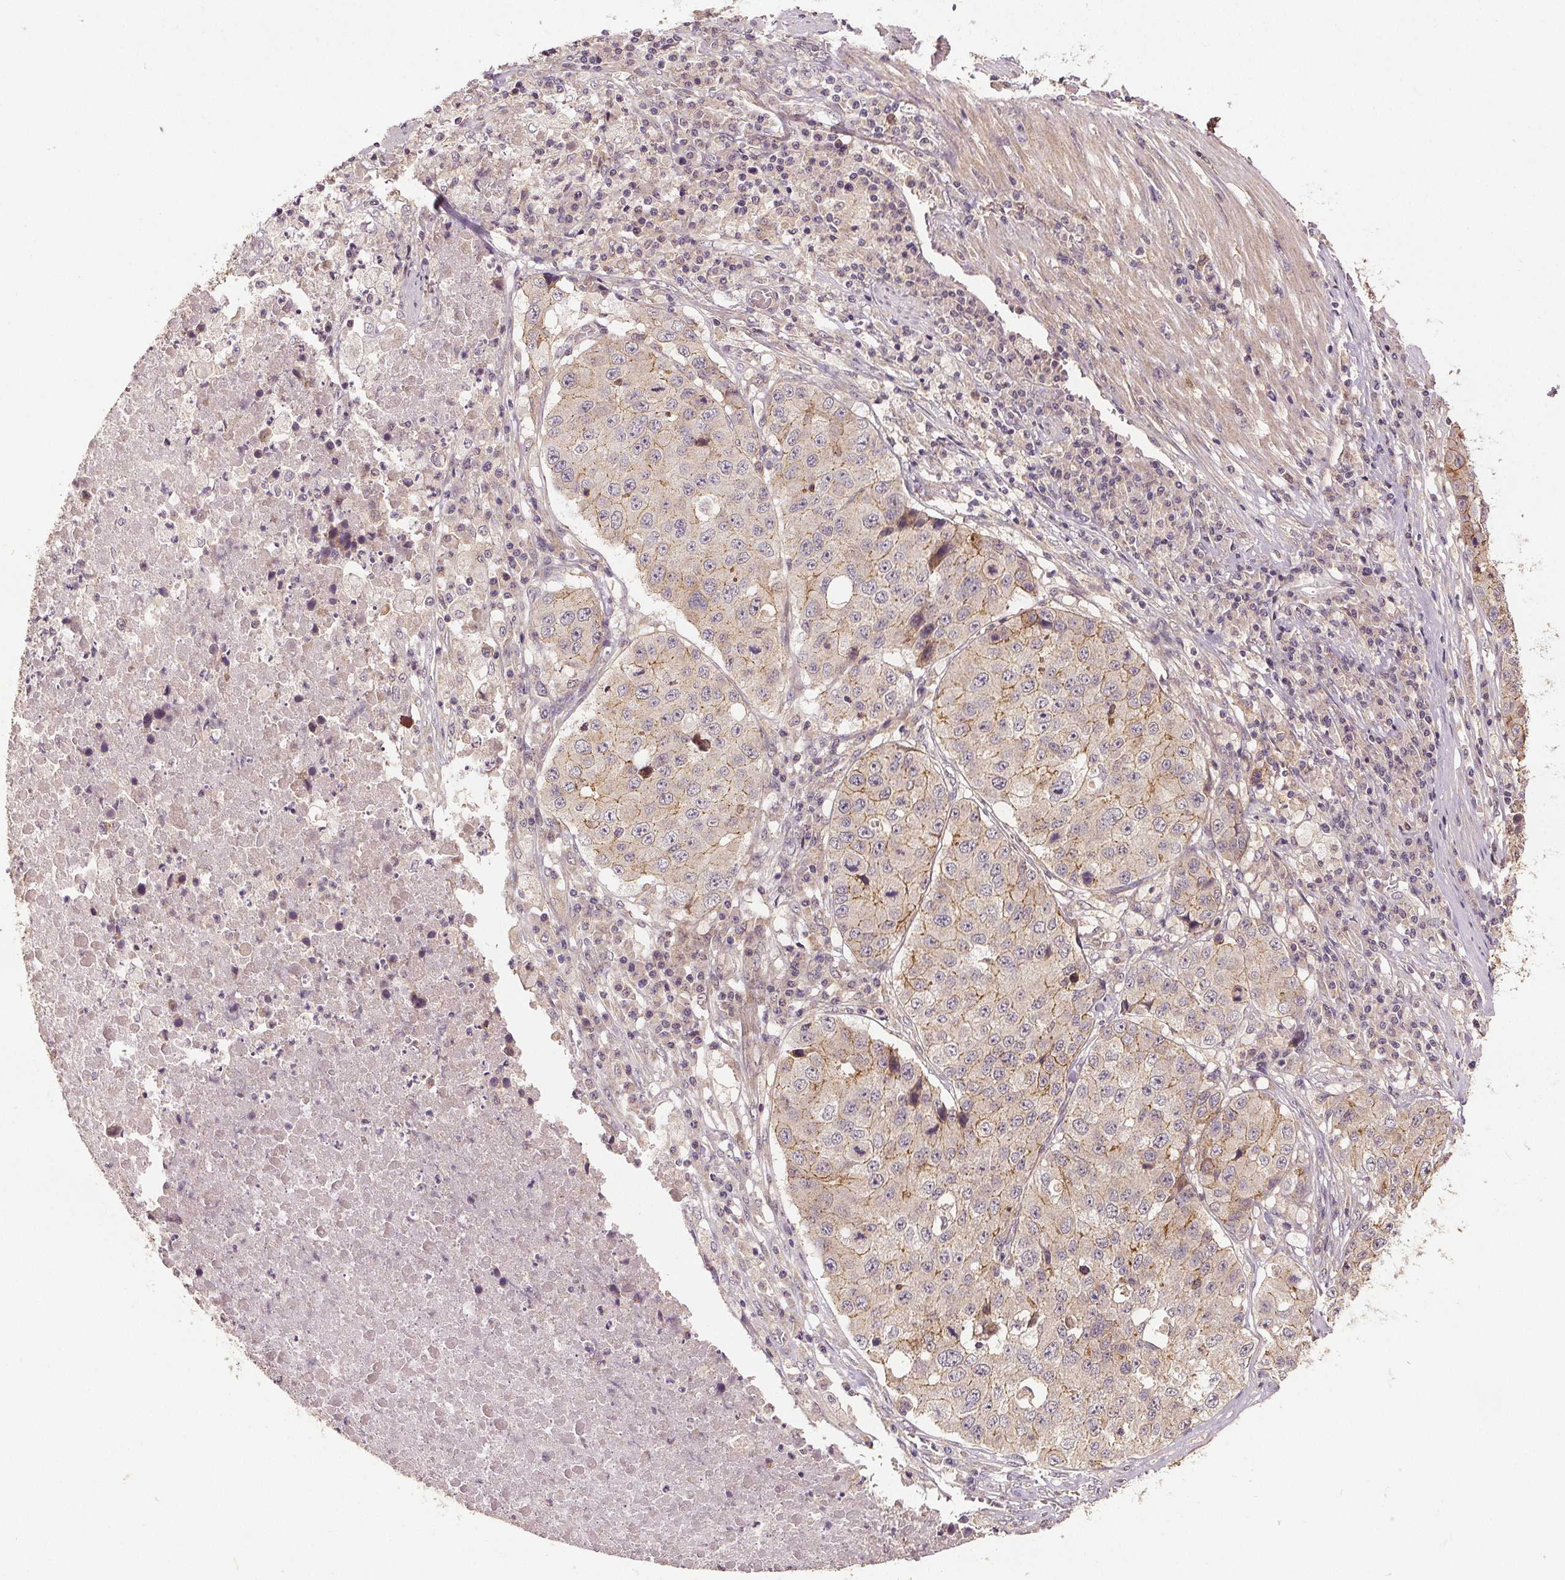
{"staining": {"intensity": "moderate", "quantity": "<25%", "location": "cytoplasmic/membranous"}, "tissue": "stomach cancer", "cell_type": "Tumor cells", "image_type": "cancer", "snomed": [{"axis": "morphology", "description": "Adenocarcinoma, NOS"}, {"axis": "topography", "description": "Stomach"}], "caption": "Protein staining of stomach adenocarcinoma tissue shows moderate cytoplasmic/membranous expression in approximately <25% of tumor cells. (IHC, brightfield microscopy, high magnification).", "gene": "EPHB3", "patient": {"sex": "male", "age": 71}}